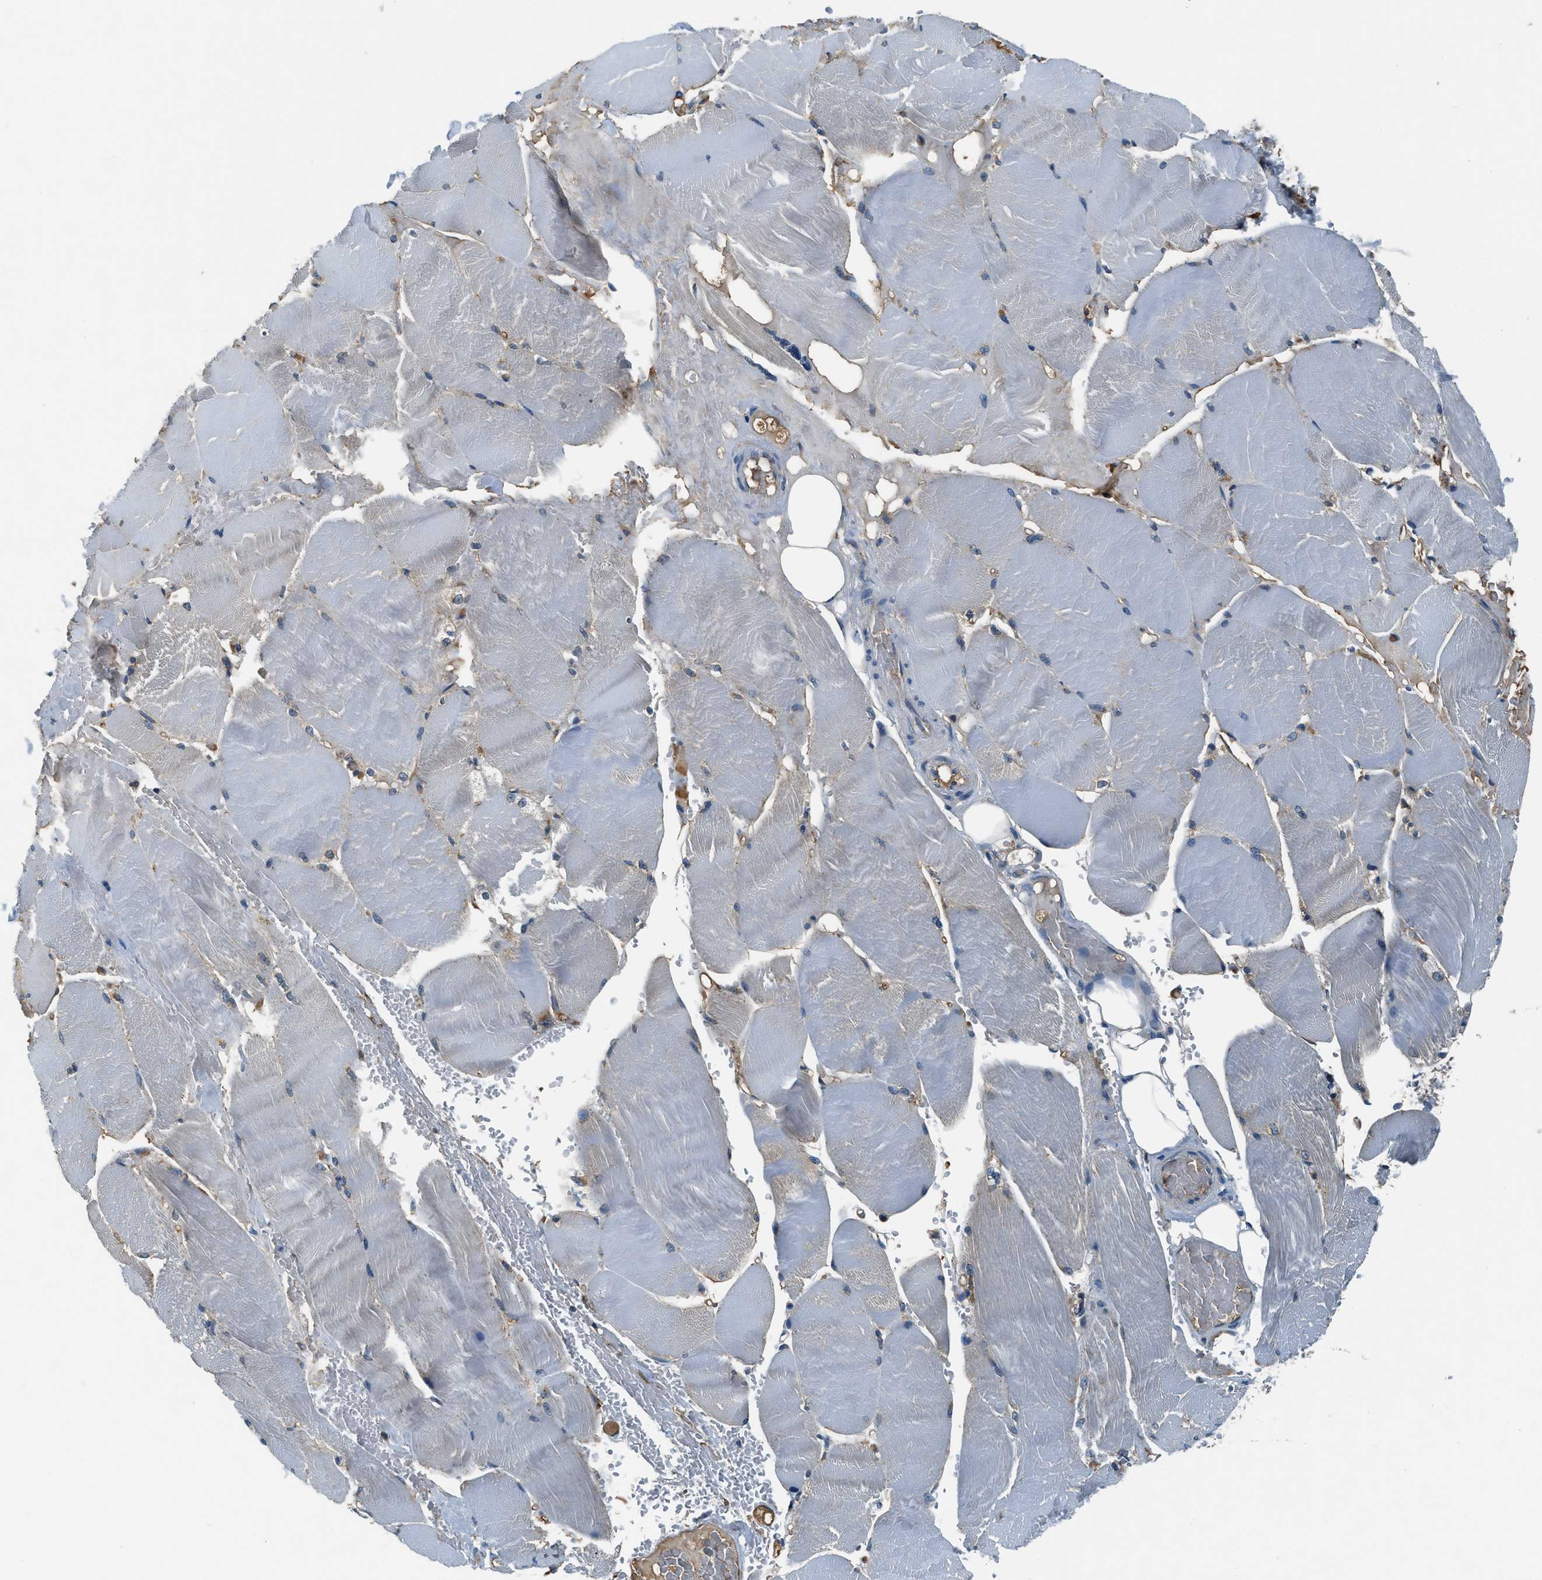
{"staining": {"intensity": "negative", "quantity": "none", "location": "none"}, "tissue": "skeletal muscle", "cell_type": "Myocytes", "image_type": "normal", "snomed": [{"axis": "morphology", "description": "Normal tissue, NOS"}, {"axis": "topography", "description": "Skin"}, {"axis": "topography", "description": "Skeletal muscle"}], "caption": "Immunohistochemistry (IHC) histopathology image of benign skeletal muscle: skeletal muscle stained with DAB reveals no significant protein positivity in myocytes. Brightfield microscopy of immunohistochemistry stained with DAB (3,3'-diaminobenzidine) (brown) and hematoxylin (blue), captured at high magnification.", "gene": "EEA1", "patient": {"sex": "male", "age": 83}}